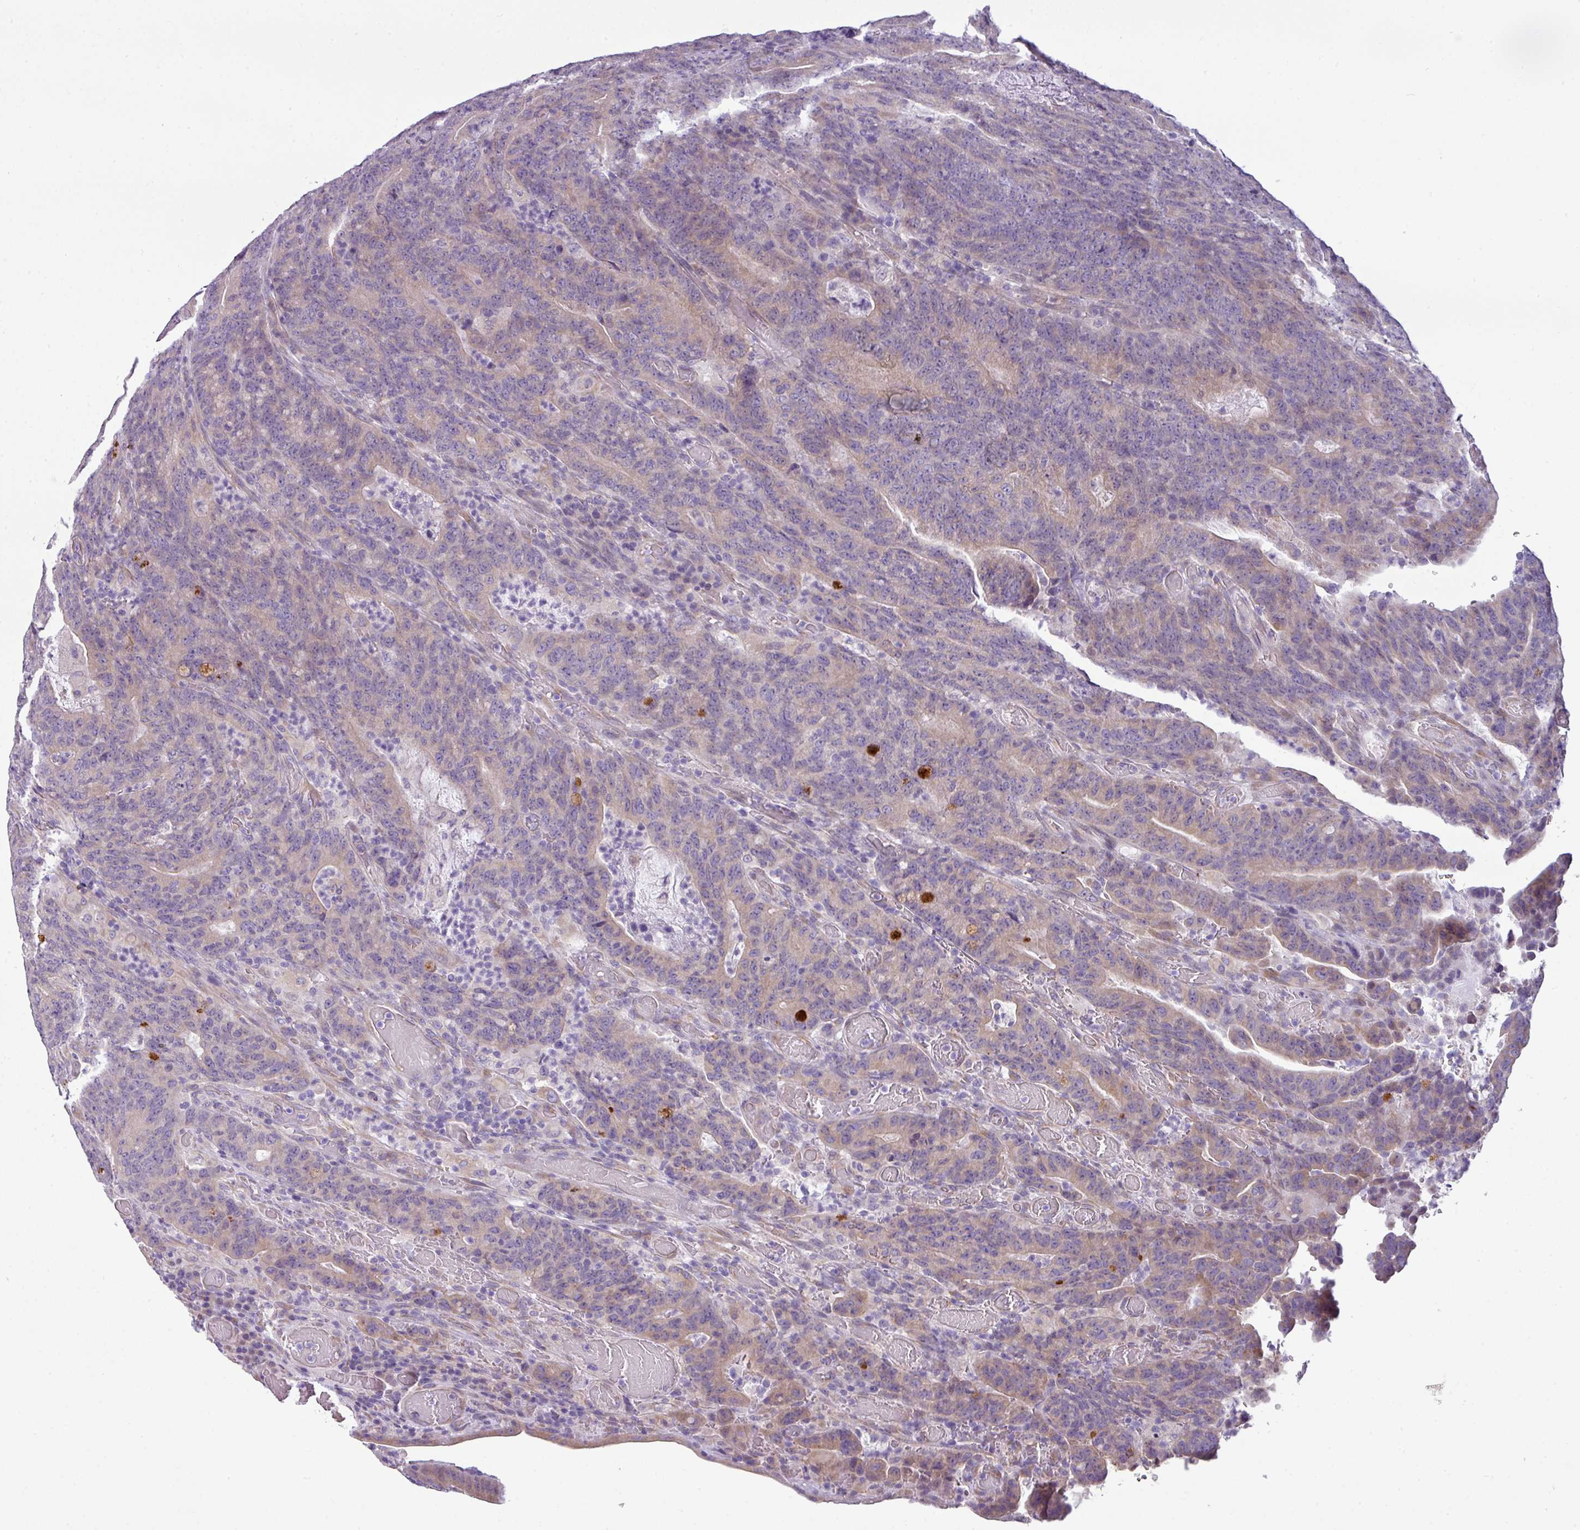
{"staining": {"intensity": "weak", "quantity": ">75%", "location": "cytoplasmic/membranous"}, "tissue": "colorectal cancer", "cell_type": "Tumor cells", "image_type": "cancer", "snomed": [{"axis": "morphology", "description": "Normal tissue, NOS"}, {"axis": "morphology", "description": "Adenocarcinoma, NOS"}, {"axis": "topography", "description": "Colon"}], "caption": "Immunohistochemistry (IHC) (DAB (3,3'-diaminobenzidine)) staining of colorectal cancer (adenocarcinoma) displays weak cytoplasmic/membranous protein positivity in approximately >75% of tumor cells. (DAB = brown stain, brightfield microscopy at high magnification).", "gene": "TOR1AIP2", "patient": {"sex": "female", "age": 75}}